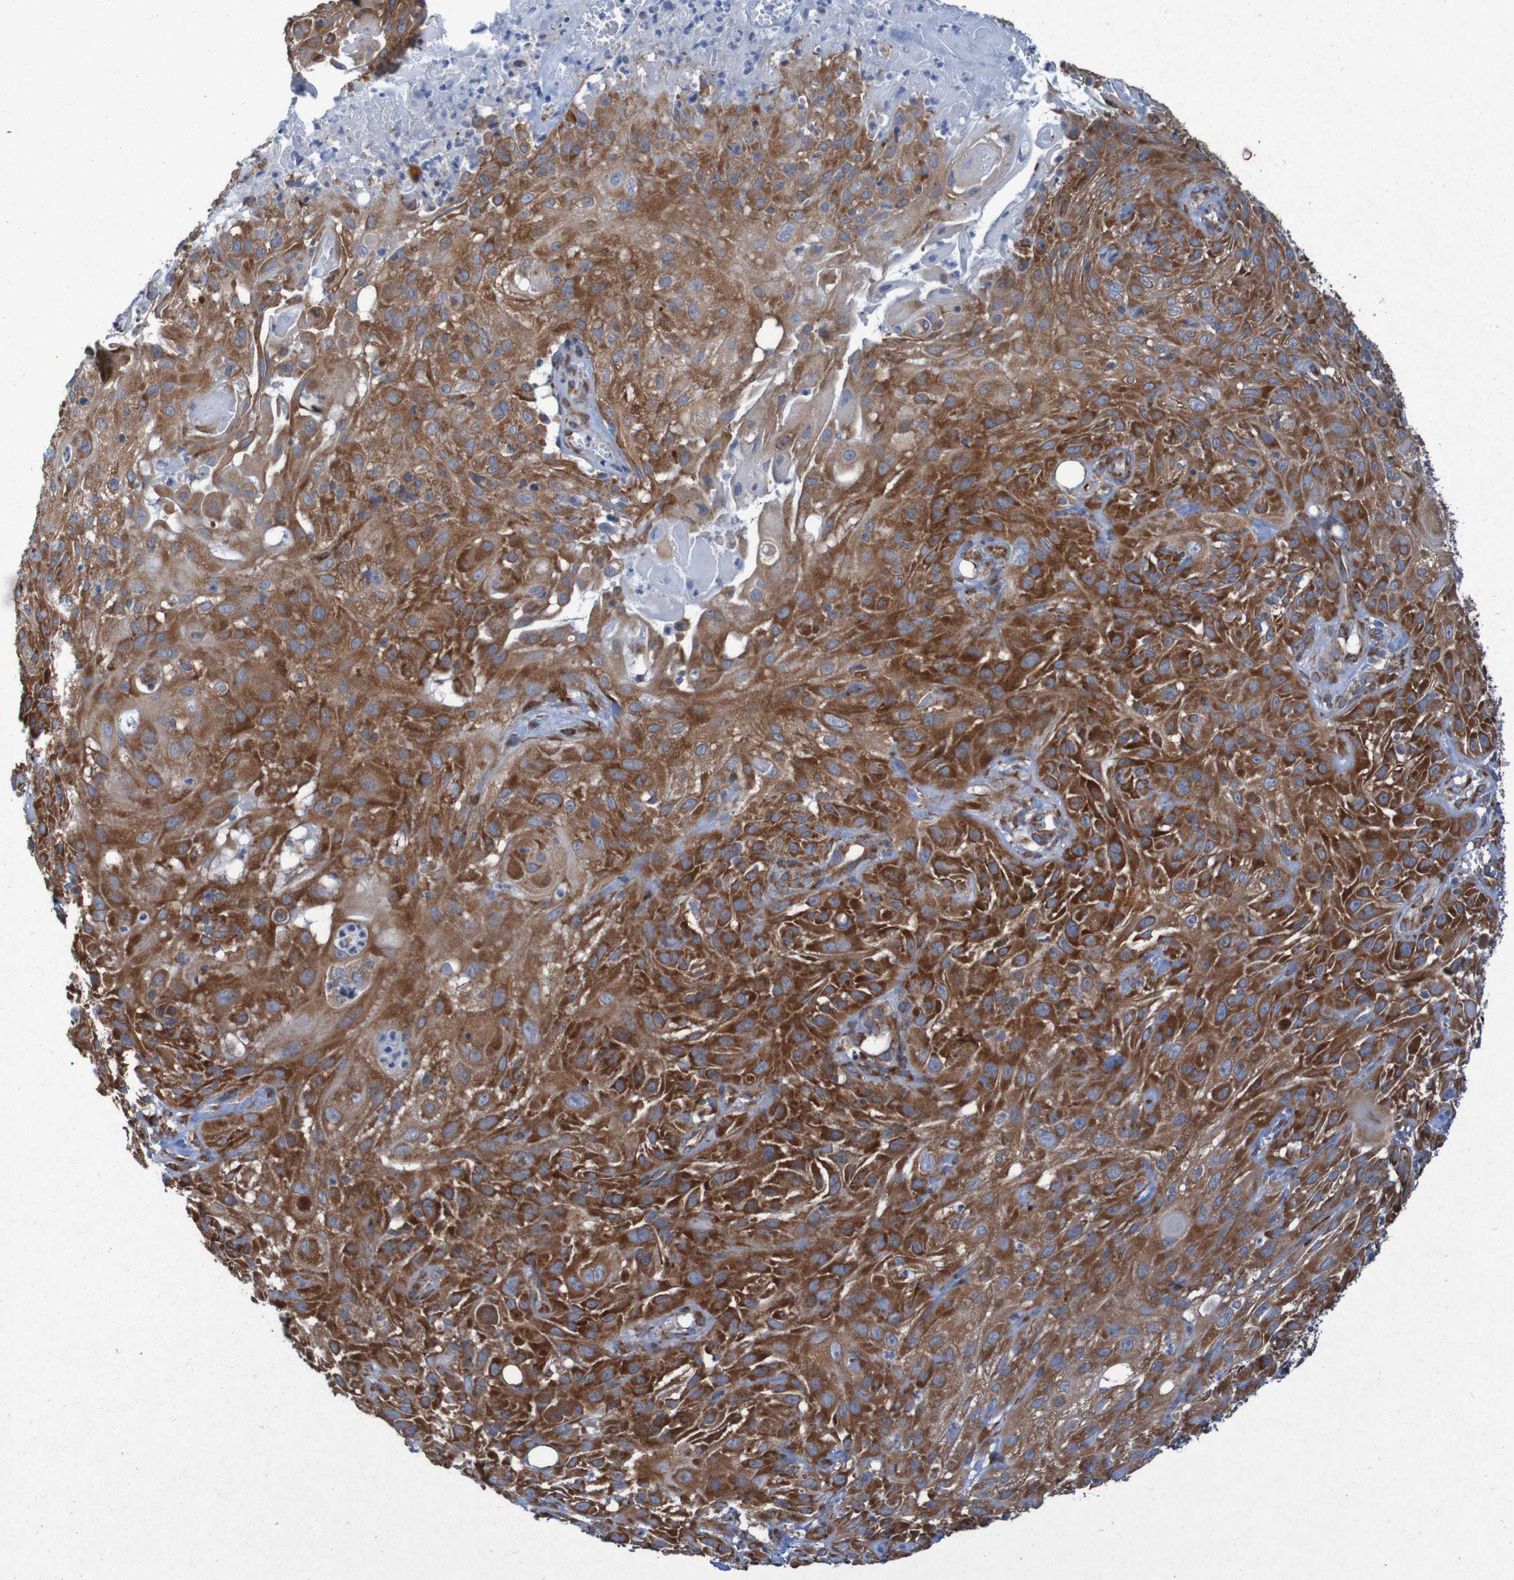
{"staining": {"intensity": "strong", "quantity": ">75%", "location": "cytoplasmic/membranous"}, "tissue": "skin cancer", "cell_type": "Tumor cells", "image_type": "cancer", "snomed": [{"axis": "morphology", "description": "Squamous cell carcinoma, NOS"}, {"axis": "topography", "description": "Skin"}], "caption": "Immunohistochemistry micrograph of neoplastic tissue: skin squamous cell carcinoma stained using immunohistochemistry (IHC) shows high levels of strong protein expression localized specifically in the cytoplasmic/membranous of tumor cells, appearing as a cytoplasmic/membranous brown color.", "gene": "RPL10", "patient": {"sex": "male", "age": 75}}